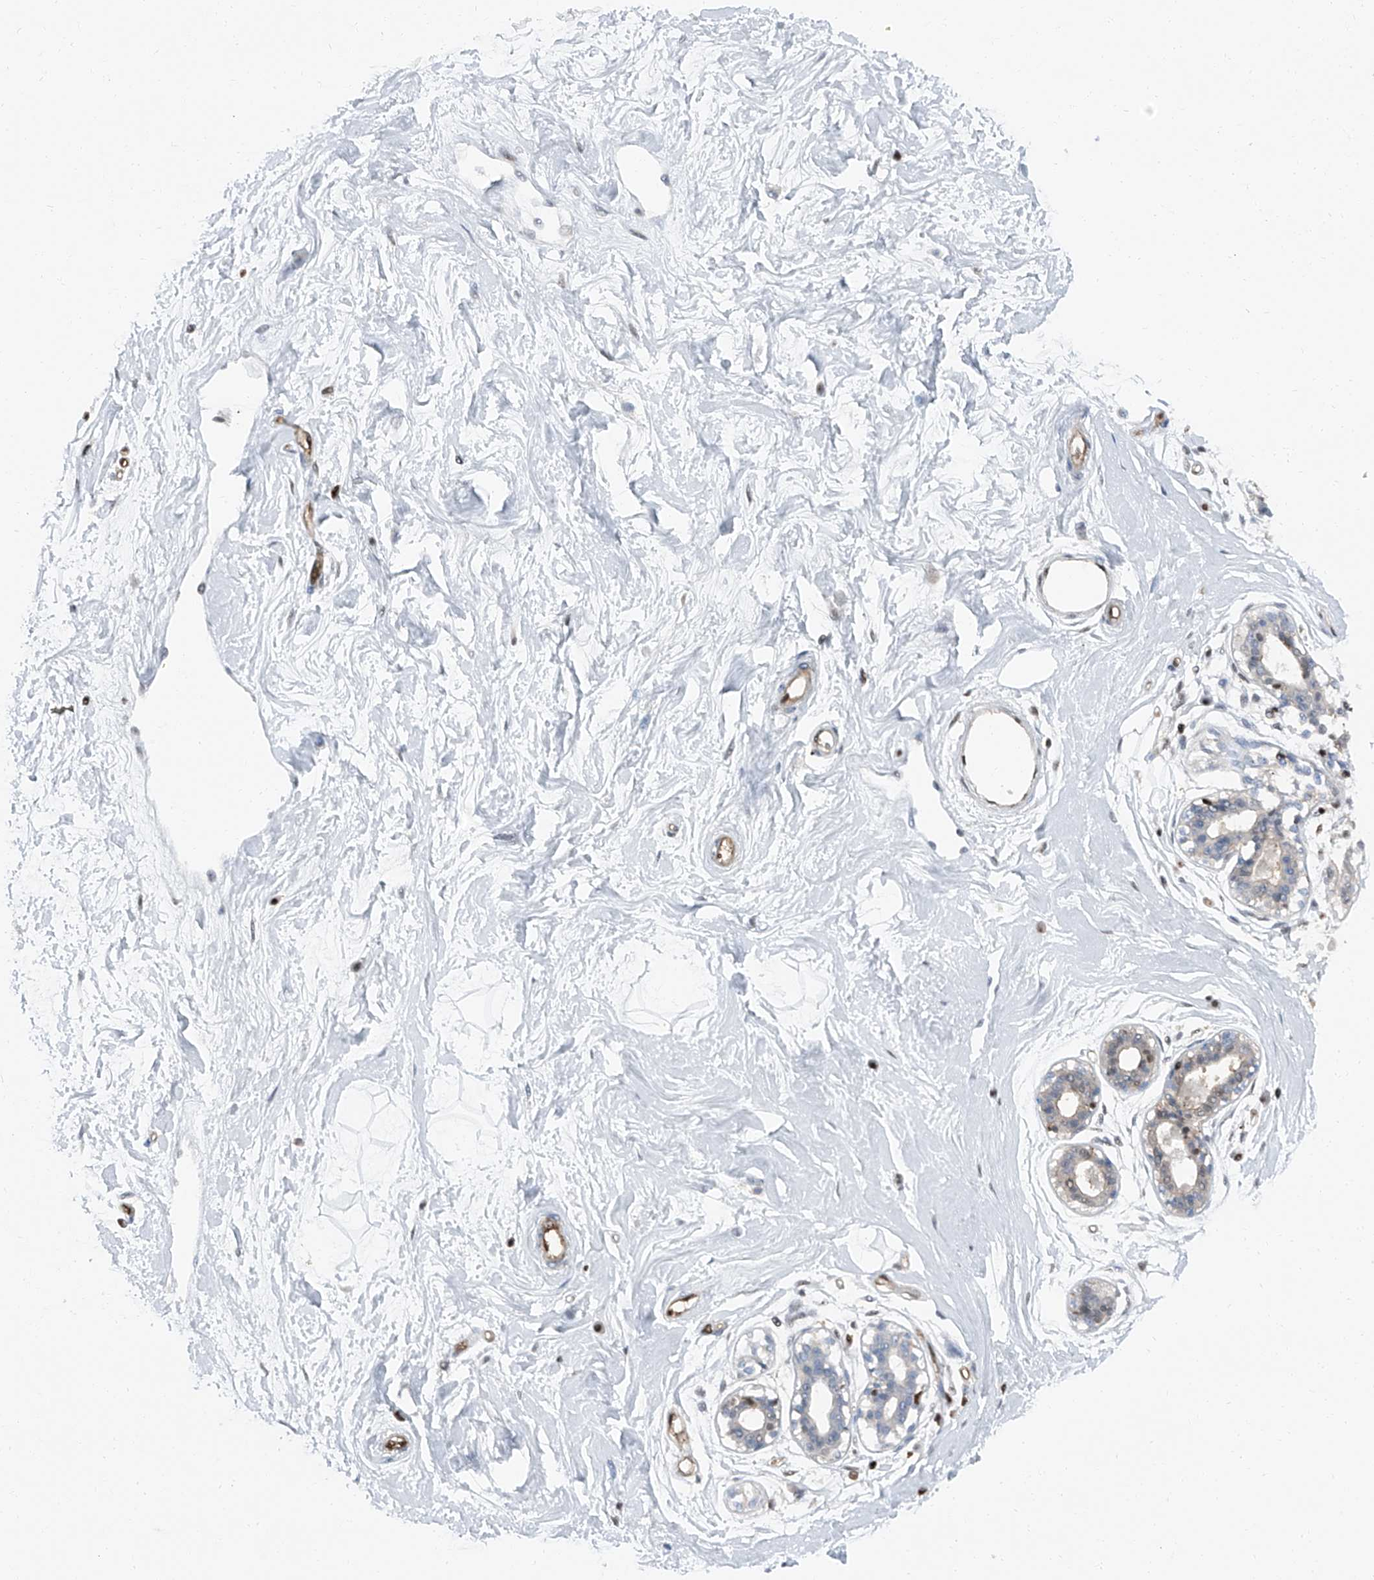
{"staining": {"intensity": "negative", "quantity": "none", "location": "none"}, "tissue": "breast", "cell_type": "Adipocytes", "image_type": "normal", "snomed": [{"axis": "morphology", "description": "Normal tissue, NOS"}, {"axis": "topography", "description": "Breast"}], "caption": "Immunohistochemical staining of unremarkable human breast exhibits no significant positivity in adipocytes. (Stains: DAB (3,3'-diaminobenzidine) IHC with hematoxylin counter stain, Microscopy: brightfield microscopy at high magnification).", "gene": "PSMB10", "patient": {"sex": "female", "age": 45}}